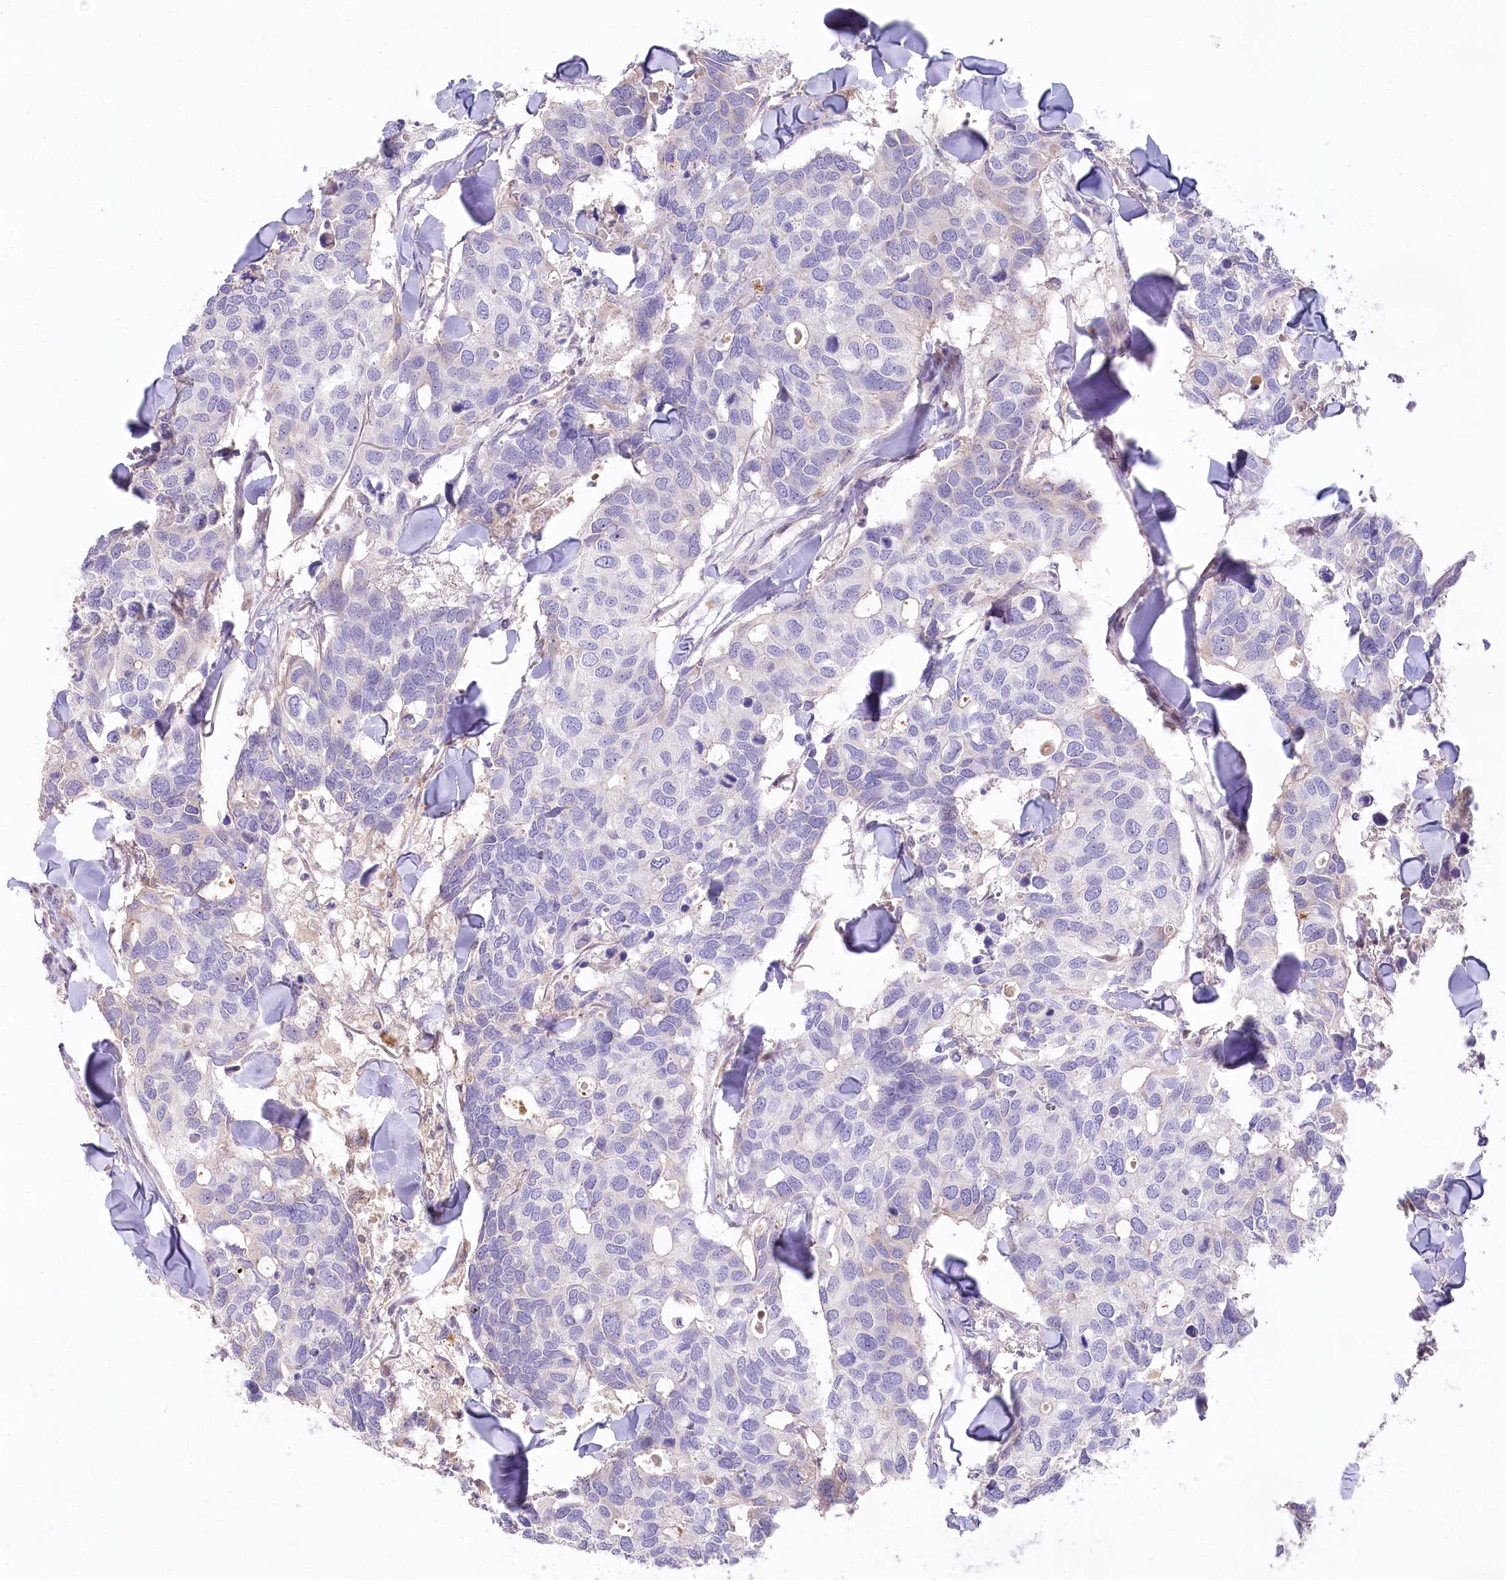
{"staining": {"intensity": "negative", "quantity": "none", "location": "none"}, "tissue": "breast cancer", "cell_type": "Tumor cells", "image_type": "cancer", "snomed": [{"axis": "morphology", "description": "Duct carcinoma"}, {"axis": "topography", "description": "Breast"}], "caption": "This micrograph is of breast cancer stained with IHC to label a protein in brown with the nuclei are counter-stained blue. There is no staining in tumor cells.", "gene": "SLC6A11", "patient": {"sex": "female", "age": 83}}